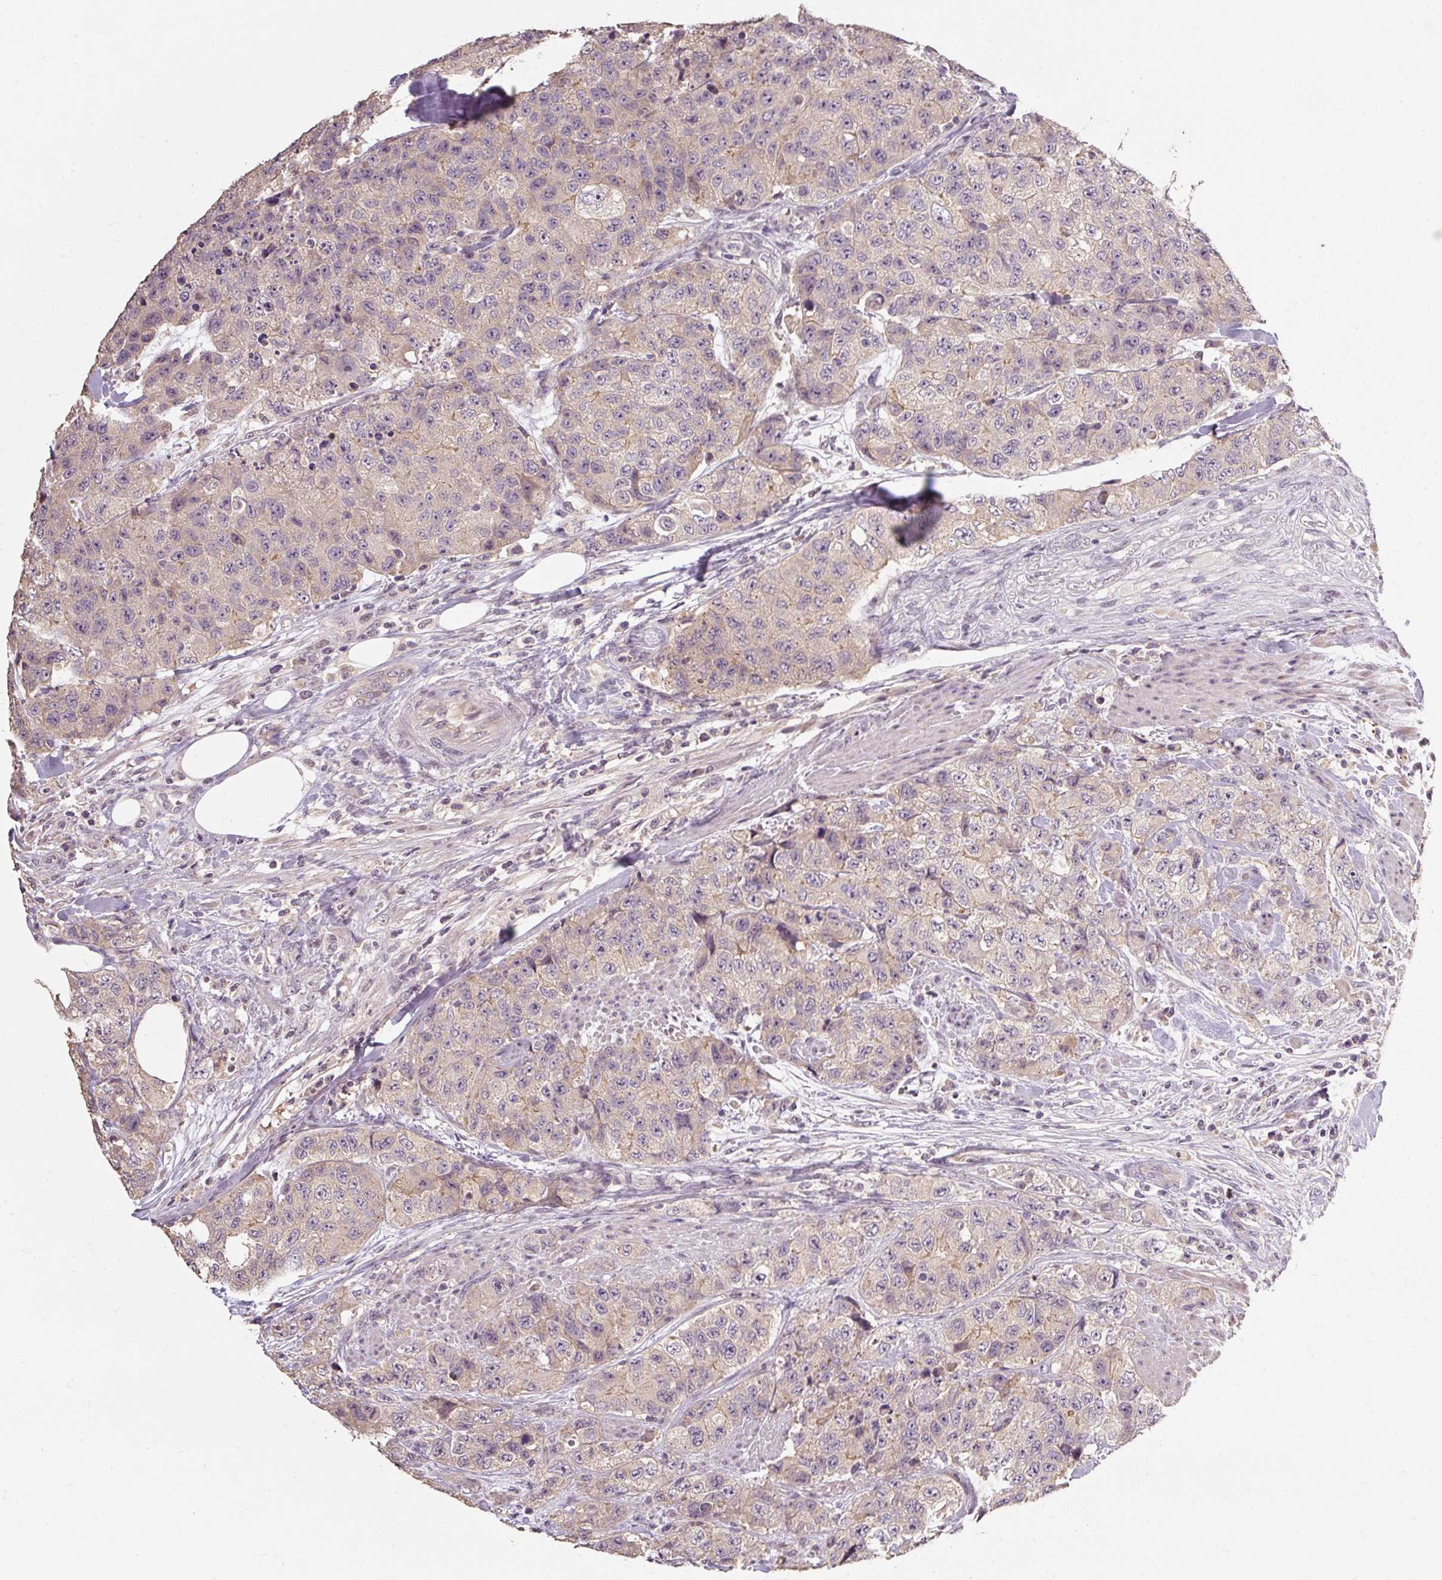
{"staining": {"intensity": "negative", "quantity": "none", "location": "none"}, "tissue": "urothelial cancer", "cell_type": "Tumor cells", "image_type": "cancer", "snomed": [{"axis": "morphology", "description": "Urothelial carcinoma, High grade"}, {"axis": "topography", "description": "Urinary bladder"}], "caption": "IHC micrograph of human high-grade urothelial carcinoma stained for a protein (brown), which reveals no expression in tumor cells.", "gene": "CFAP65", "patient": {"sex": "female", "age": 78}}